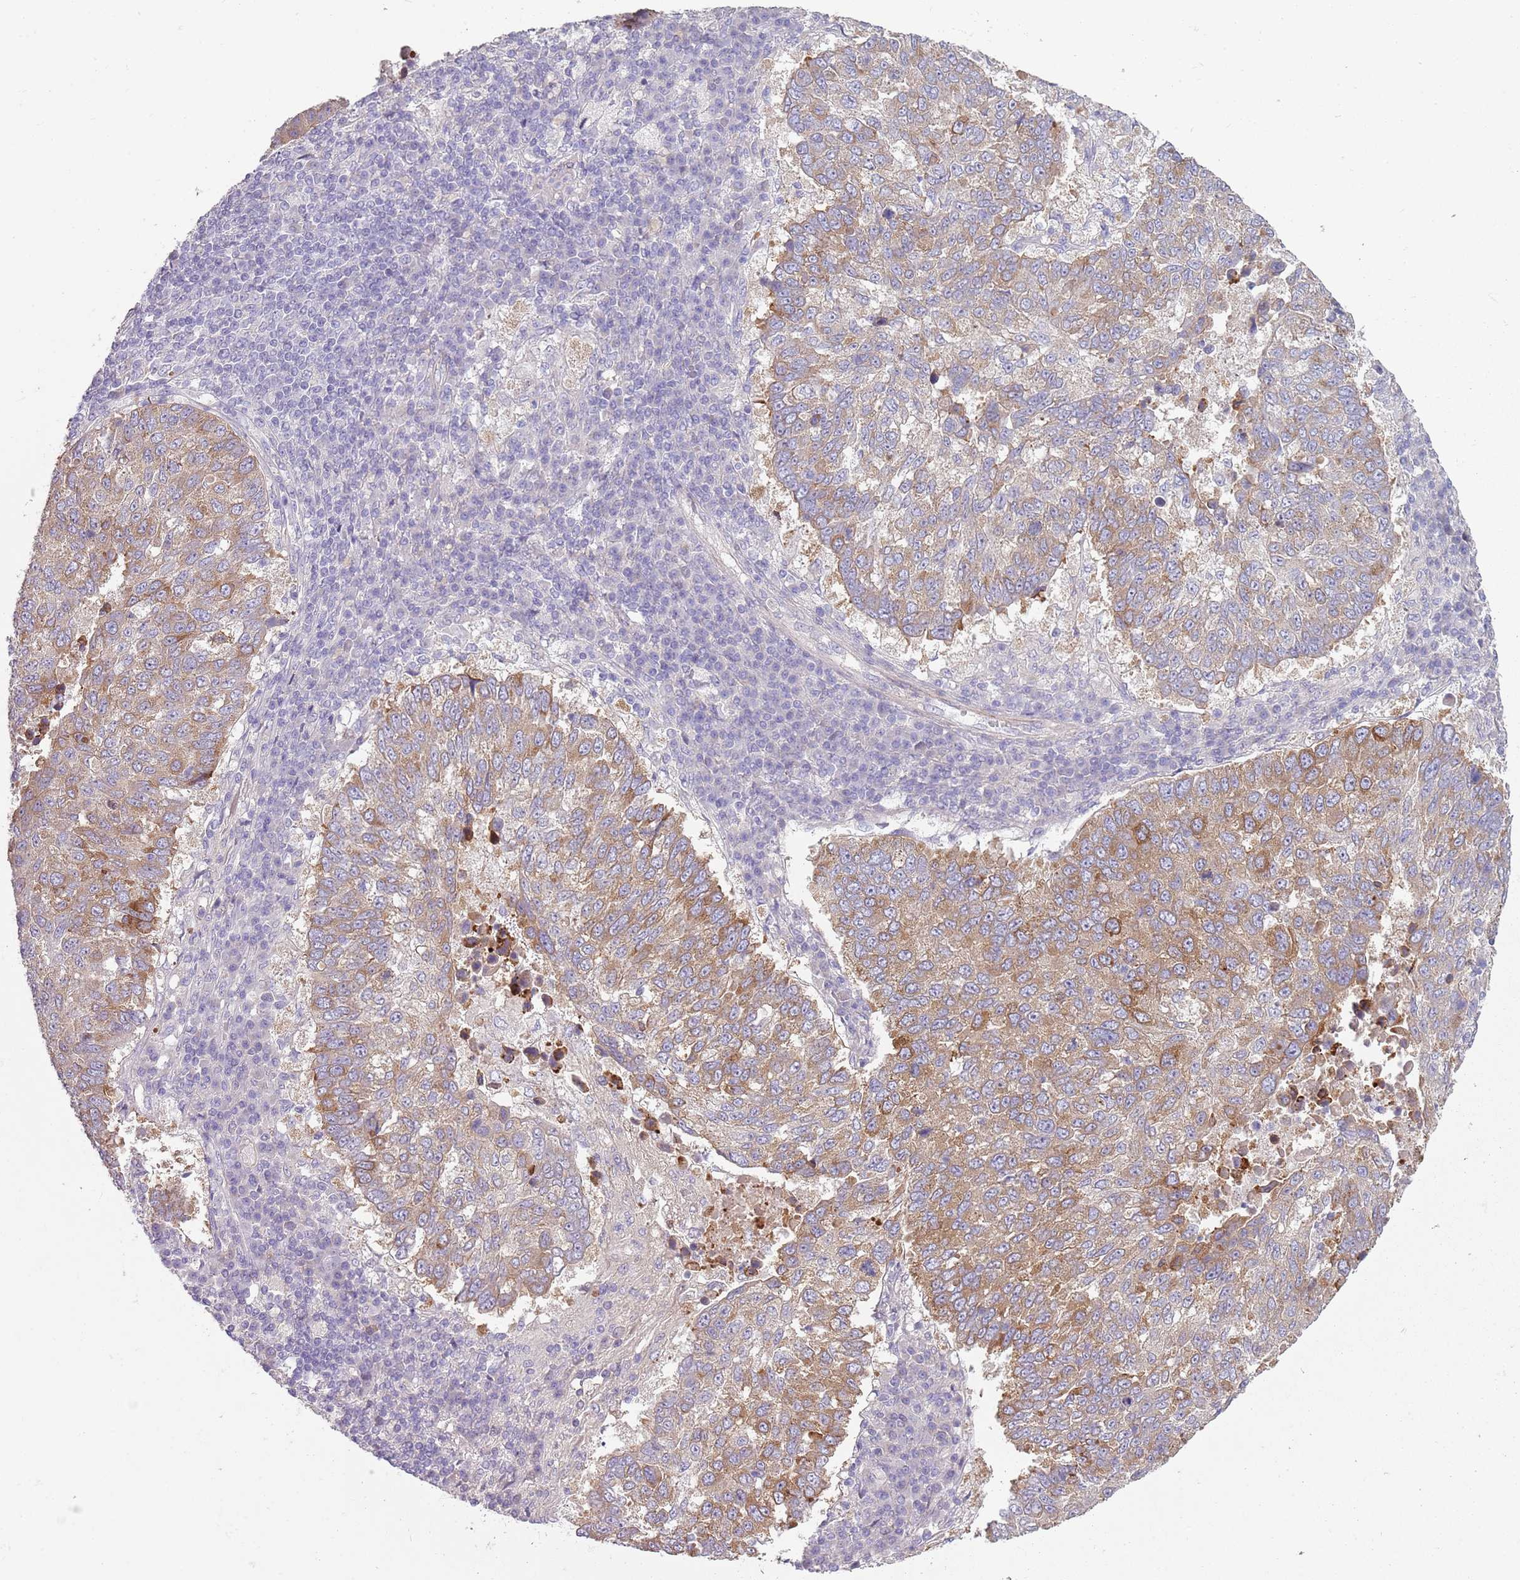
{"staining": {"intensity": "moderate", "quantity": "25%-75%", "location": "cytoplasmic/membranous"}, "tissue": "lung cancer", "cell_type": "Tumor cells", "image_type": "cancer", "snomed": [{"axis": "morphology", "description": "Squamous cell carcinoma, NOS"}, {"axis": "topography", "description": "Lung"}], "caption": "Immunohistochemistry (IHC) staining of lung cancer (squamous cell carcinoma), which exhibits medium levels of moderate cytoplasmic/membranous expression in about 25%-75% of tumor cells indicating moderate cytoplasmic/membranous protein expression. The staining was performed using DAB (brown) for protein detection and nuclei were counterstained in hematoxylin (blue).", "gene": "ZNF583", "patient": {"sex": "male", "age": 73}}